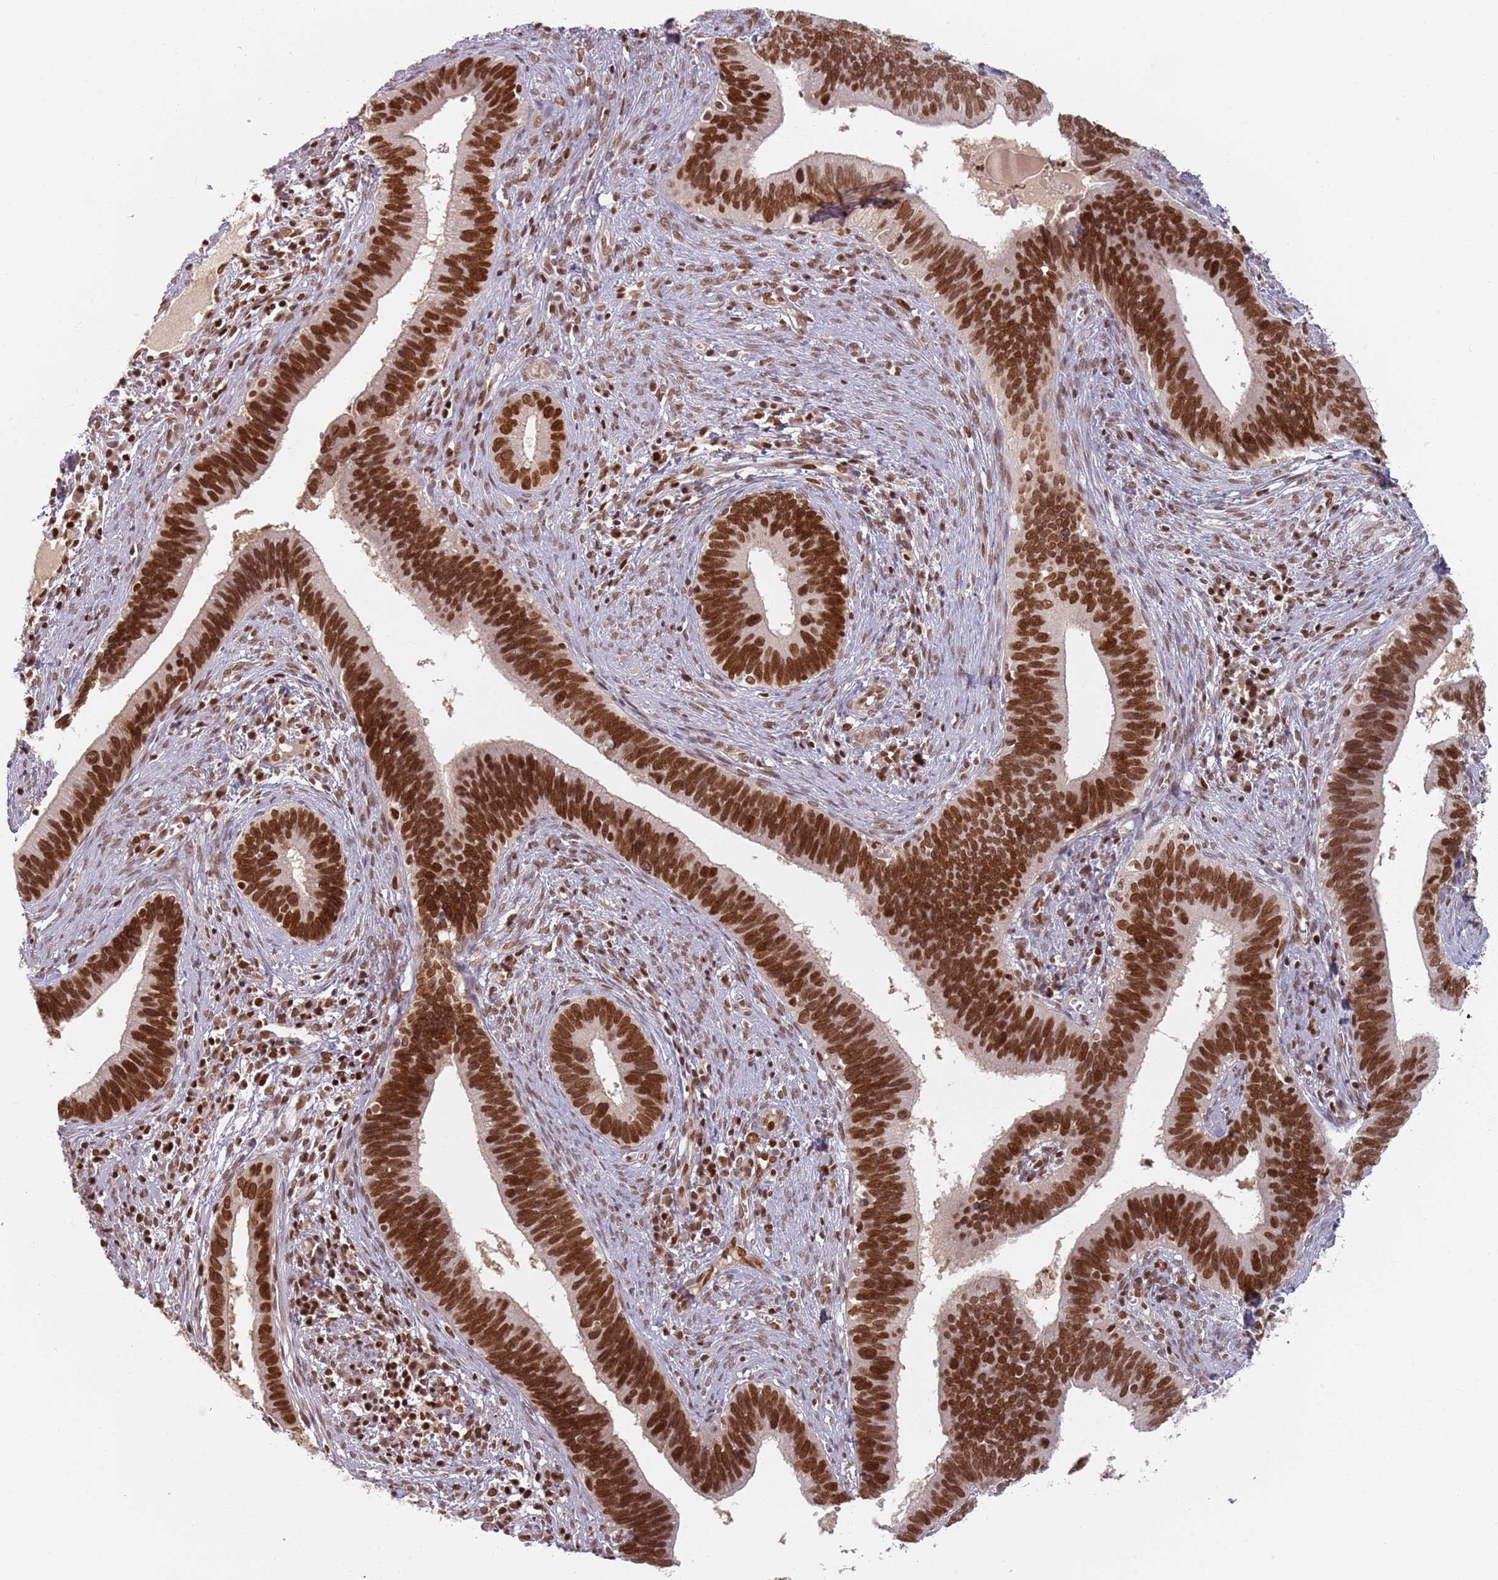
{"staining": {"intensity": "strong", "quantity": ">75%", "location": "nuclear"}, "tissue": "cervical cancer", "cell_type": "Tumor cells", "image_type": "cancer", "snomed": [{"axis": "morphology", "description": "Adenocarcinoma, NOS"}, {"axis": "topography", "description": "Cervix"}], "caption": "Protein staining of cervical adenocarcinoma tissue reveals strong nuclear staining in about >75% of tumor cells.", "gene": "NUP50", "patient": {"sex": "female", "age": 42}}